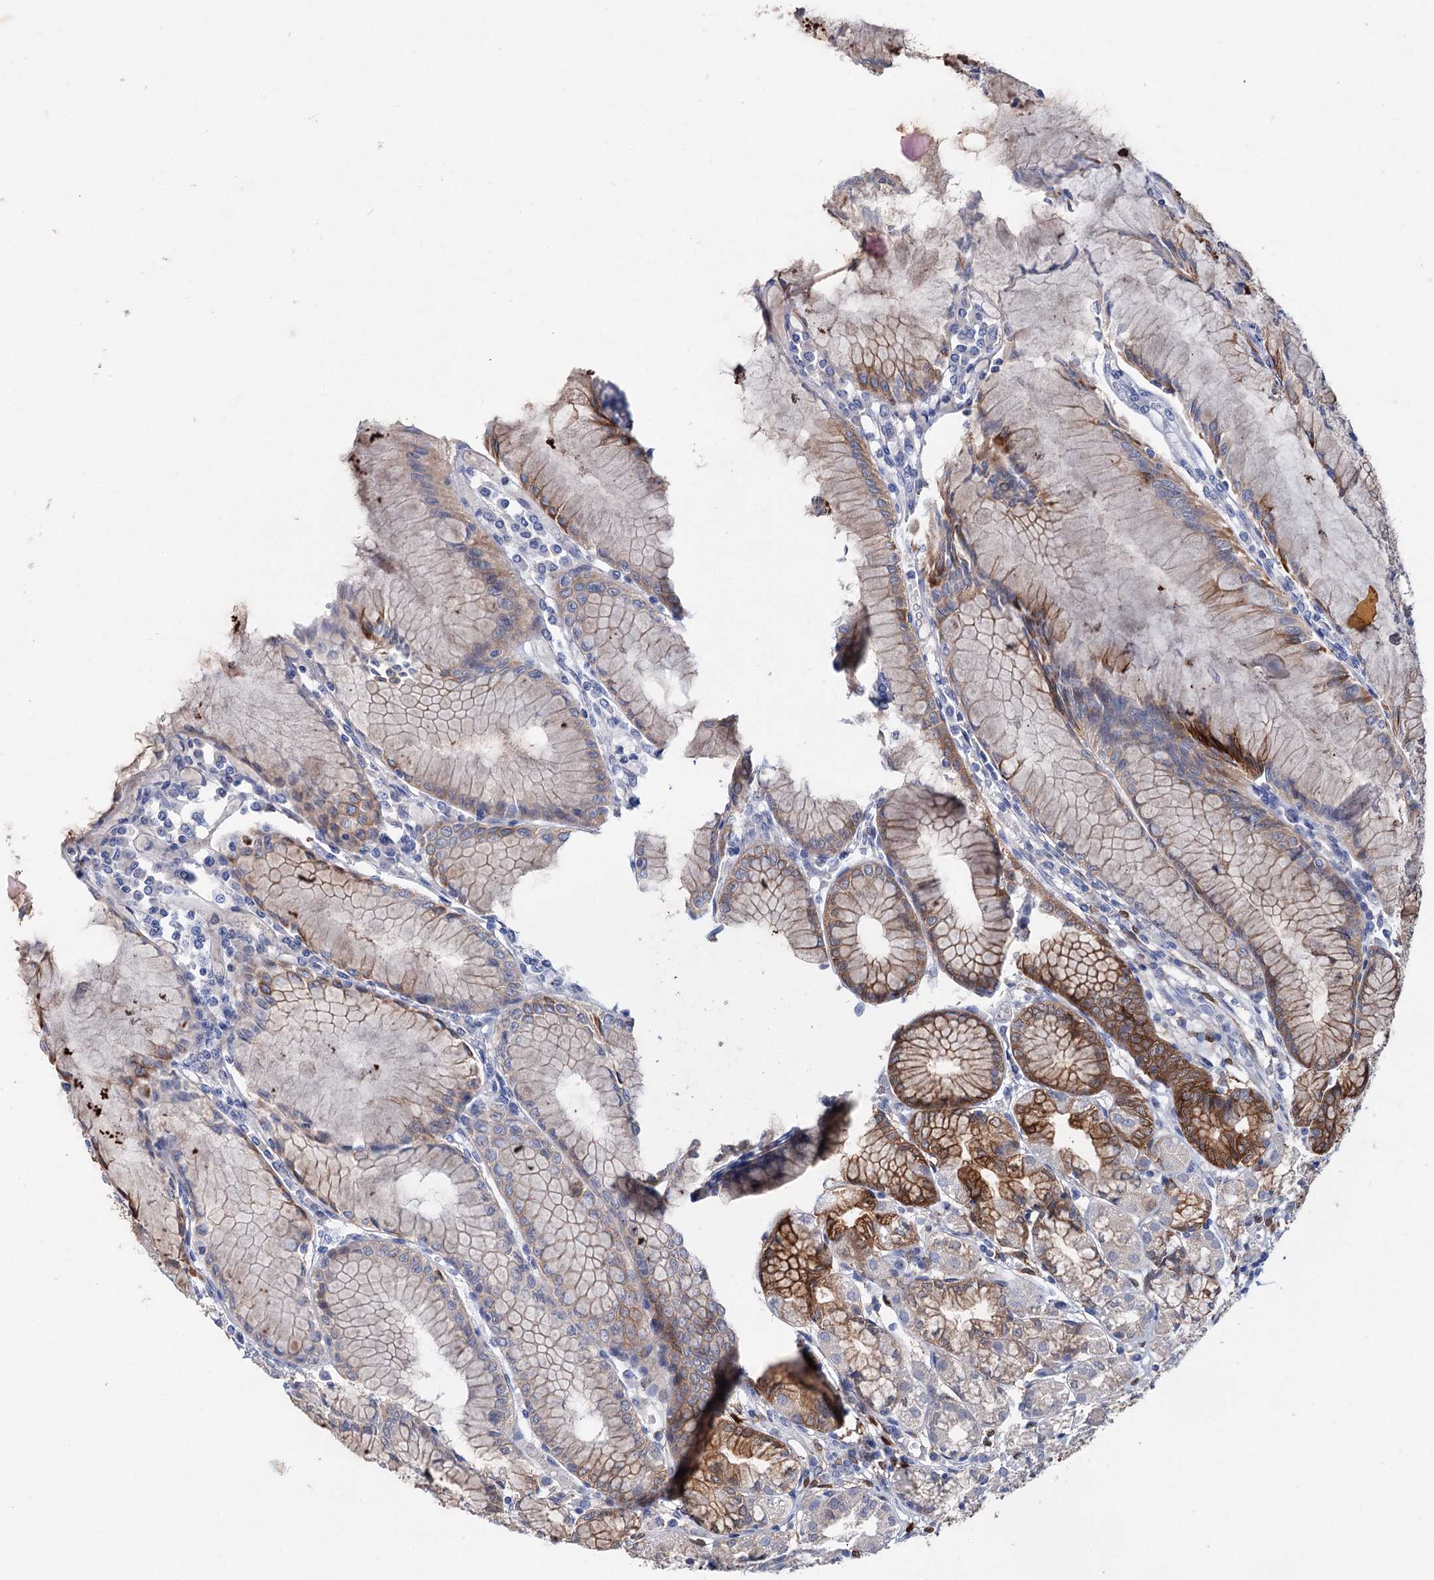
{"staining": {"intensity": "moderate", "quantity": "25%-75%", "location": "cytoplasmic/membranous"}, "tissue": "stomach", "cell_type": "Glandular cells", "image_type": "normal", "snomed": [{"axis": "morphology", "description": "Normal tissue, NOS"}, {"axis": "topography", "description": "Stomach"}], "caption": "Brown immunohistochemical staining in benign stomach demonstrates moderate cytoplasmic/membranous staining in approximately 25%-75% of glandular cells.", "gene": "LYZL4", "patient": {"sex": "female", "age": 57}}